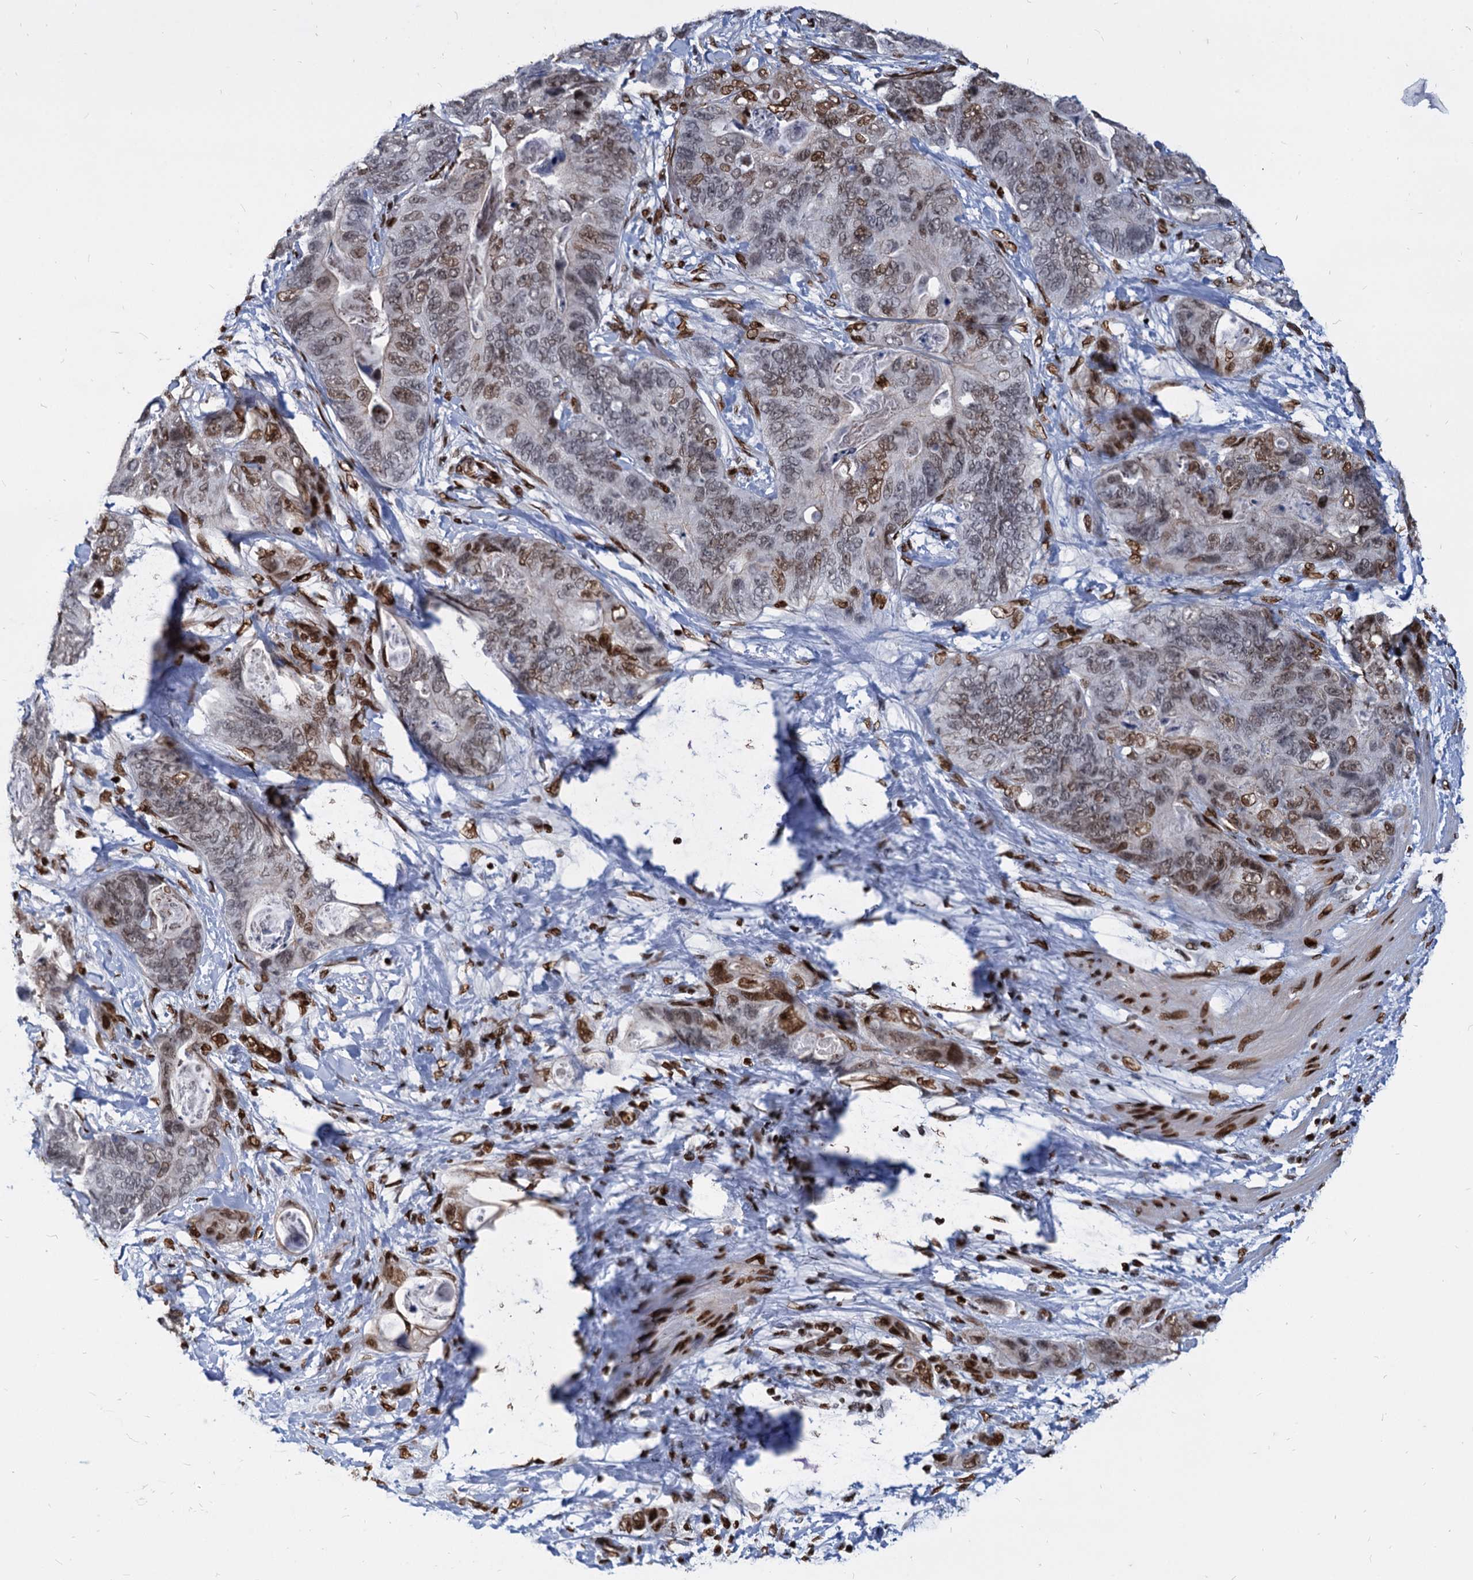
{"staining": {"intensity": "moderate", "quantity": "25%-75%", "location": "nuclear"}, "tissue": "stomach cancer", "cell_type": "Tumor cells", "image_type": "cancer", "snomed": [{"axis": "morphology", "description": "Adenocarcinoma, NOS"}, {"axis": "topography", "description": "Stomach"}], "caption": "A micrograph of stomach cancer stained for a protein shows moderate nuclear brown staining in tumor cells.", "gene": "MECP2", "patient": {"sex": "female", "age": 89}}